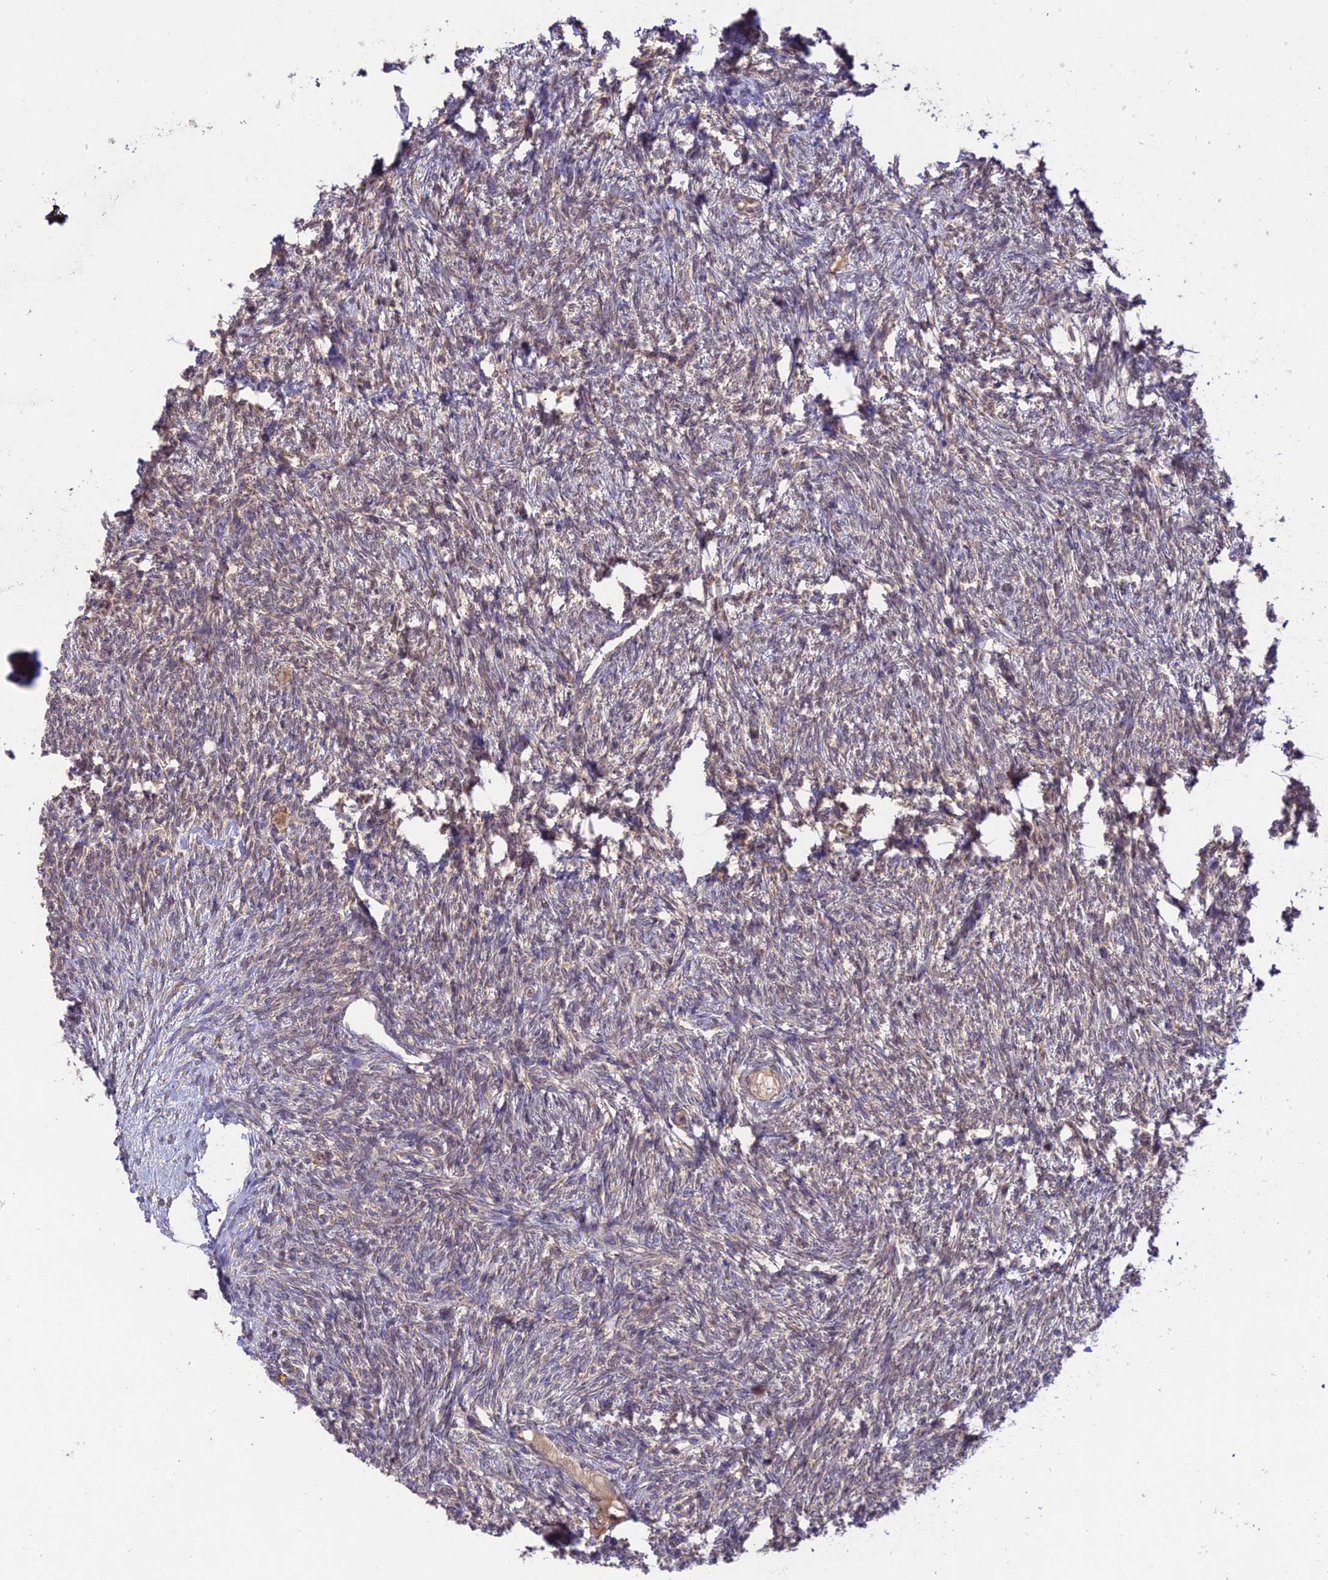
{"staining": {"intensity": "moderate", "quantity": ">75%", "location": "cytoplasmic/membranous"}, "tissue": "ovary", "cell_type": "Follicle cells", "image_type": "normal", "snomed": [{"axis": "morphology", "description": "Normal tissue, NOS"}, {"axis": "morphology", "description": "Cyst, NOS"}, {"axis": "topography", "description": "Ovary"}], "caption": "Moderate cytoplasmic/membranous positivity is identified in about >75% of follicle cells in normal ovary. (brown staining indicates protein expression, while blue staining denotes nuclei).", "gene": "TMEM259", "patient": {"sex": "female", "age": 33}}